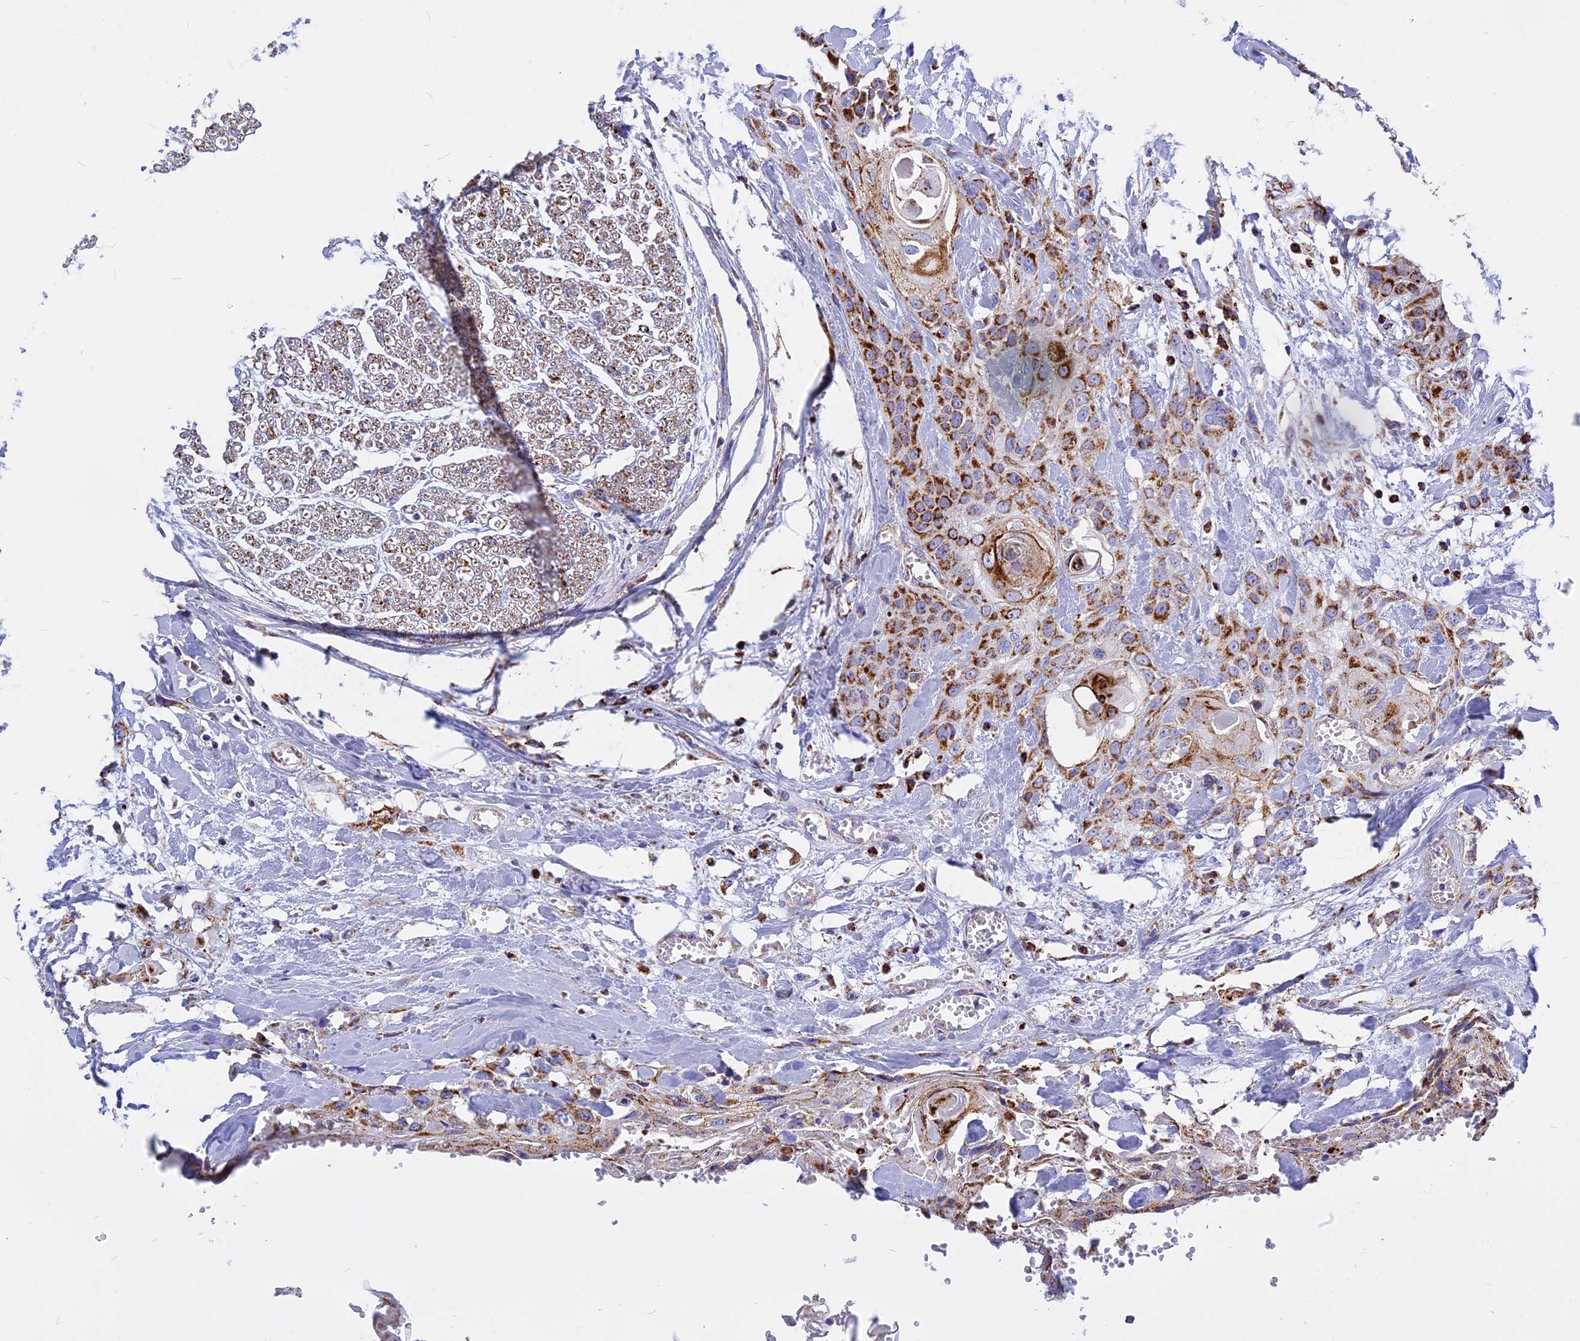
{"staining": {"intensity": "moderate", "quantity": ">75%", "location": "cytoplasmic/membranous"}, "tissue": "head and neck cancer", "cell_type": "Tumor cells", "image_type": "cancer", "snomed": [{"axis": "morphology", "description": "Squamous cell carcinoma, NOS"}, {"axis": "topography", "description": "Head-Neck"}], "caption": "Protein expression analysis of human head and neck cancer (squamous cell carcinoma) reveals moderate cytoplasmic/membranous expression in about >75% of tumor cells.", "gene": "VDAC2", "patient": {"sex": "female", "age": 43}}